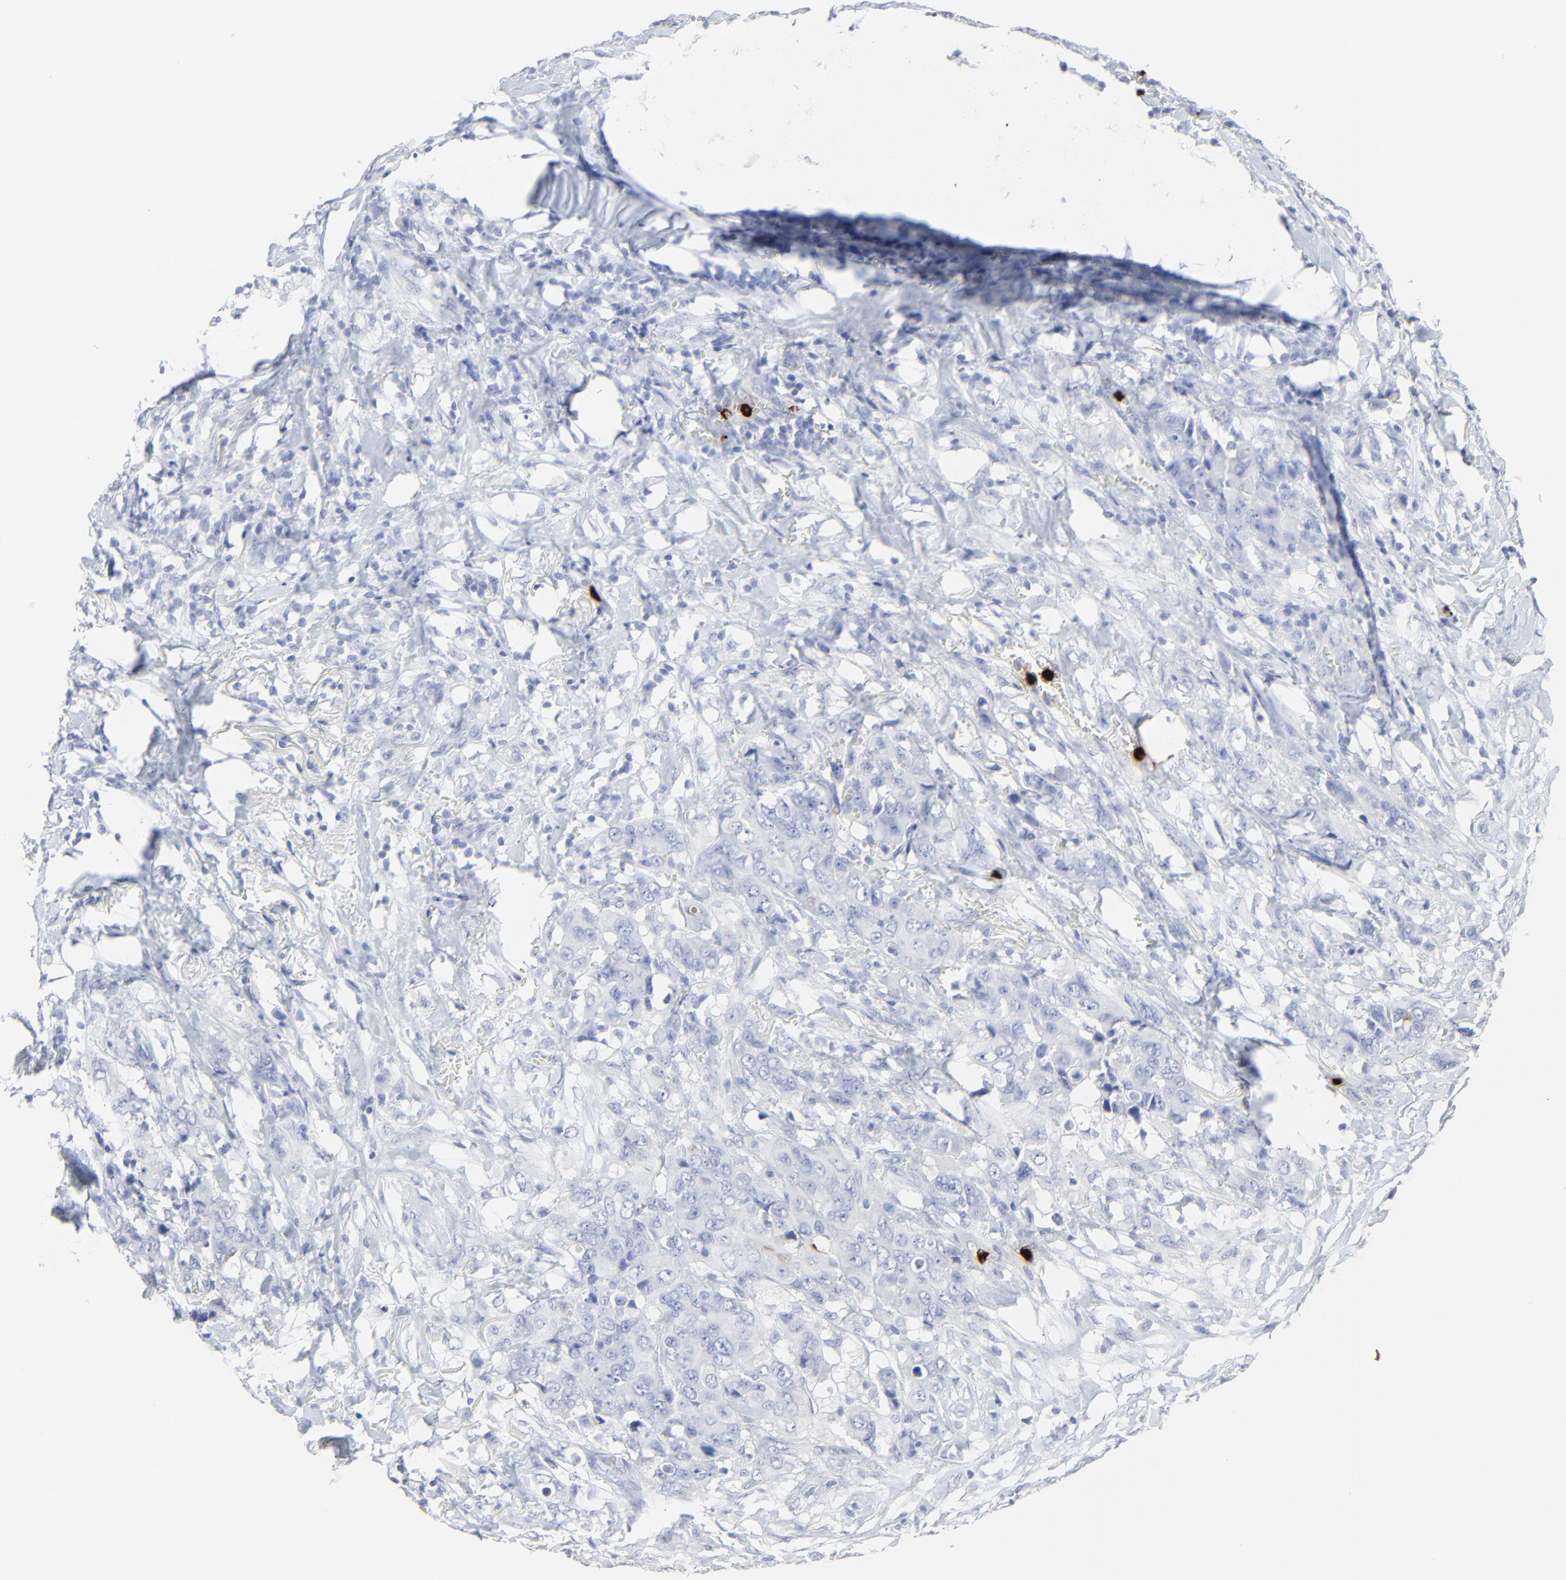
{"staining": {"intensity": "negative", "quantity": "none", "location": "none"}, "tissue": "breast cancer", "cell_type": "Tumor cells", "image_type": "cancer", "snomed": [{"axis": "morphology", "description": "Duct carcinoma"}, {"axis": "topography", "description": "Breast"}], "caption": "Tumor cells are negative for protein expression in human breast cancer (invasive ductal carcinoma).", "gene": "LCN2", "patient": {"sex": "female", "age": 54}}